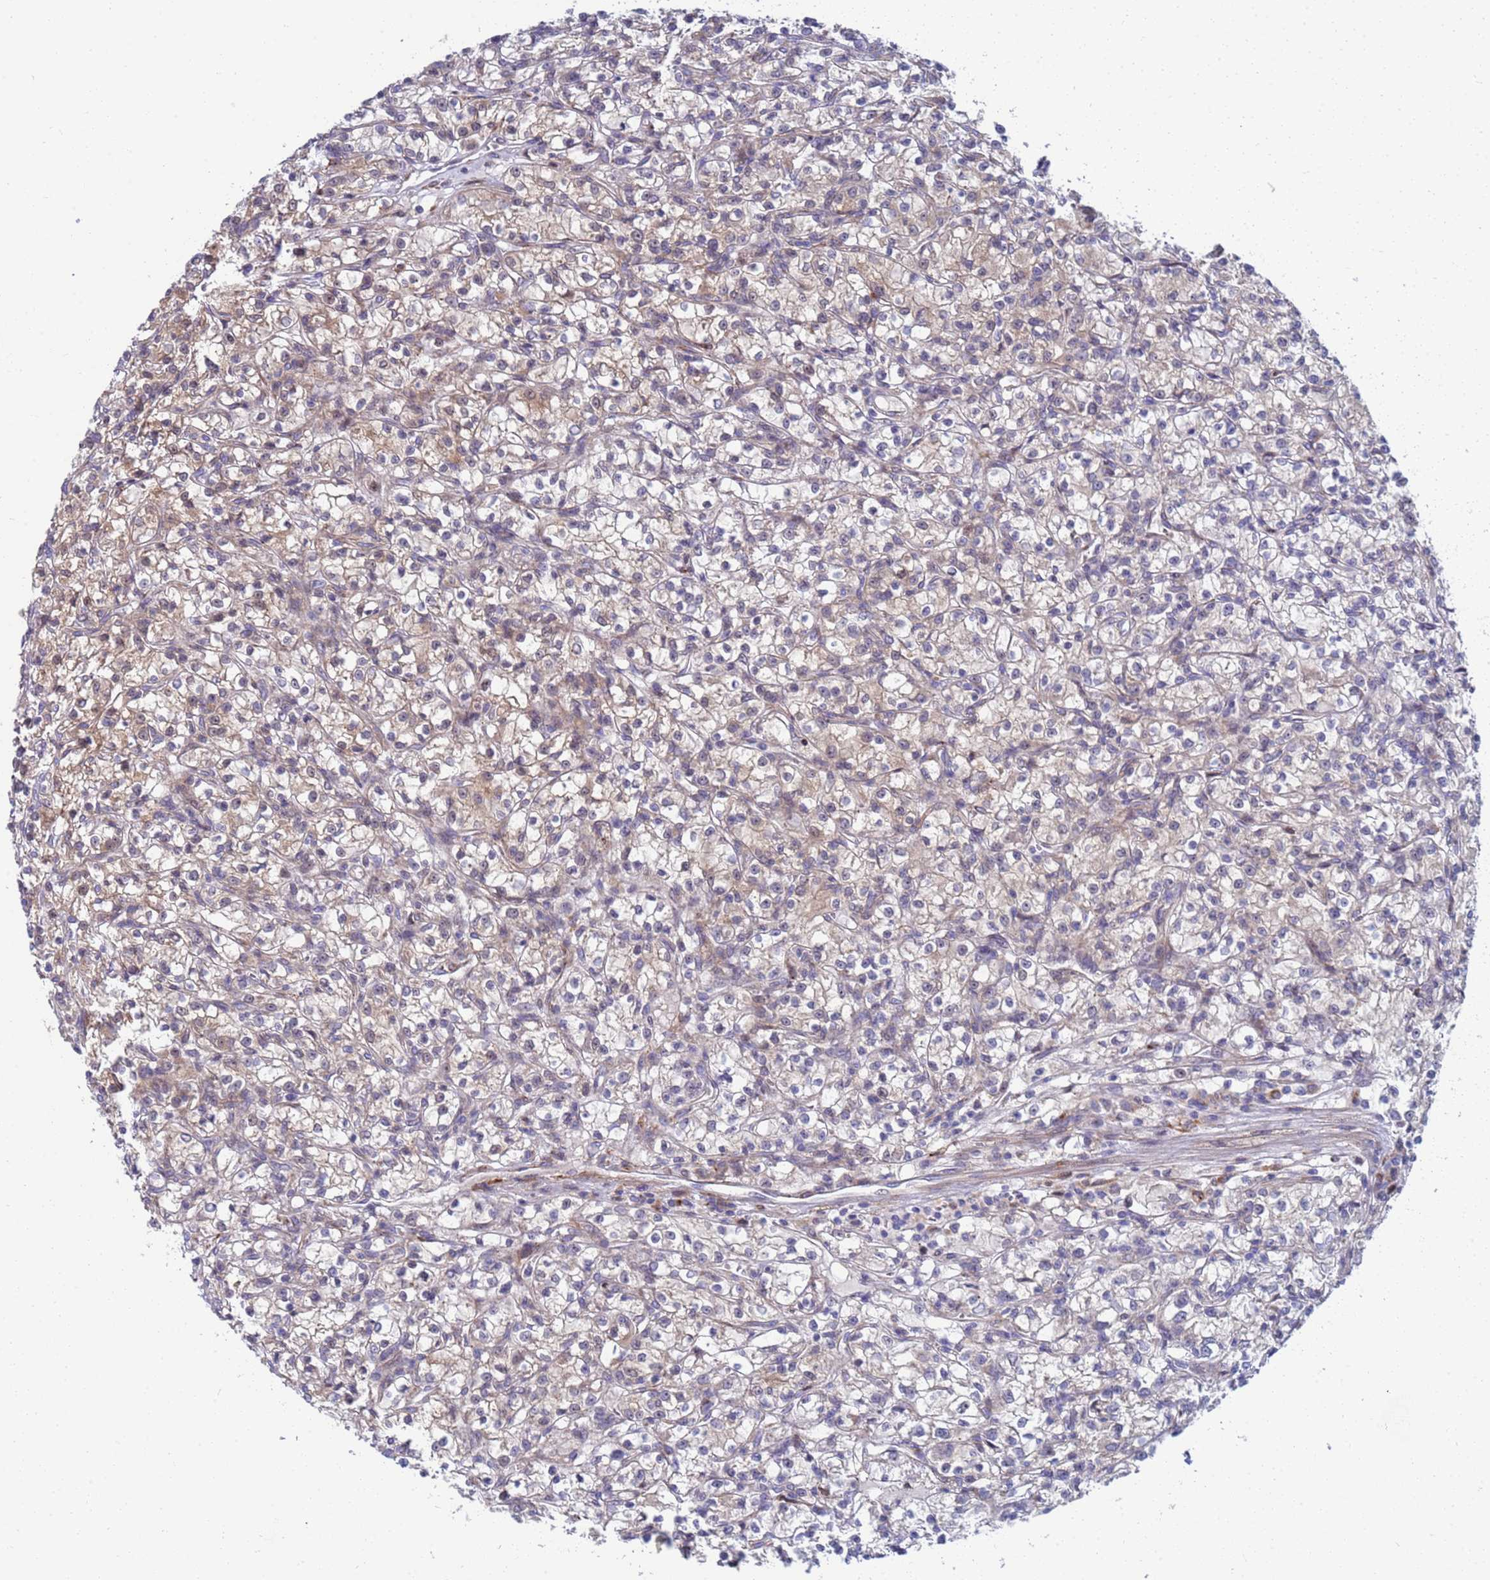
{"staining": {"intensity": "weak", "quantity": "25%-75%", "location": "cytoplasmic/membranous"}, "tissue": "renal cancer", "cell_type": "Tumor cells", "image_type": "cancer", "snomed": [{"axis": "morphology", "description": "Adenocarcinoma, NOS"}, {"axis": "topography", "description": "Kidney"}], "caption": "The micrograph shows staining of renal cancer (adenocarcinoma), revealing weak cytoplasmic/membranous protein expression (brown color) within tumor cells. (brown staining indicates protein expression, while blue staining denotes nuclei).", "gene": "ENOSF1", "patient": {"sex": "female", "age": 59}}